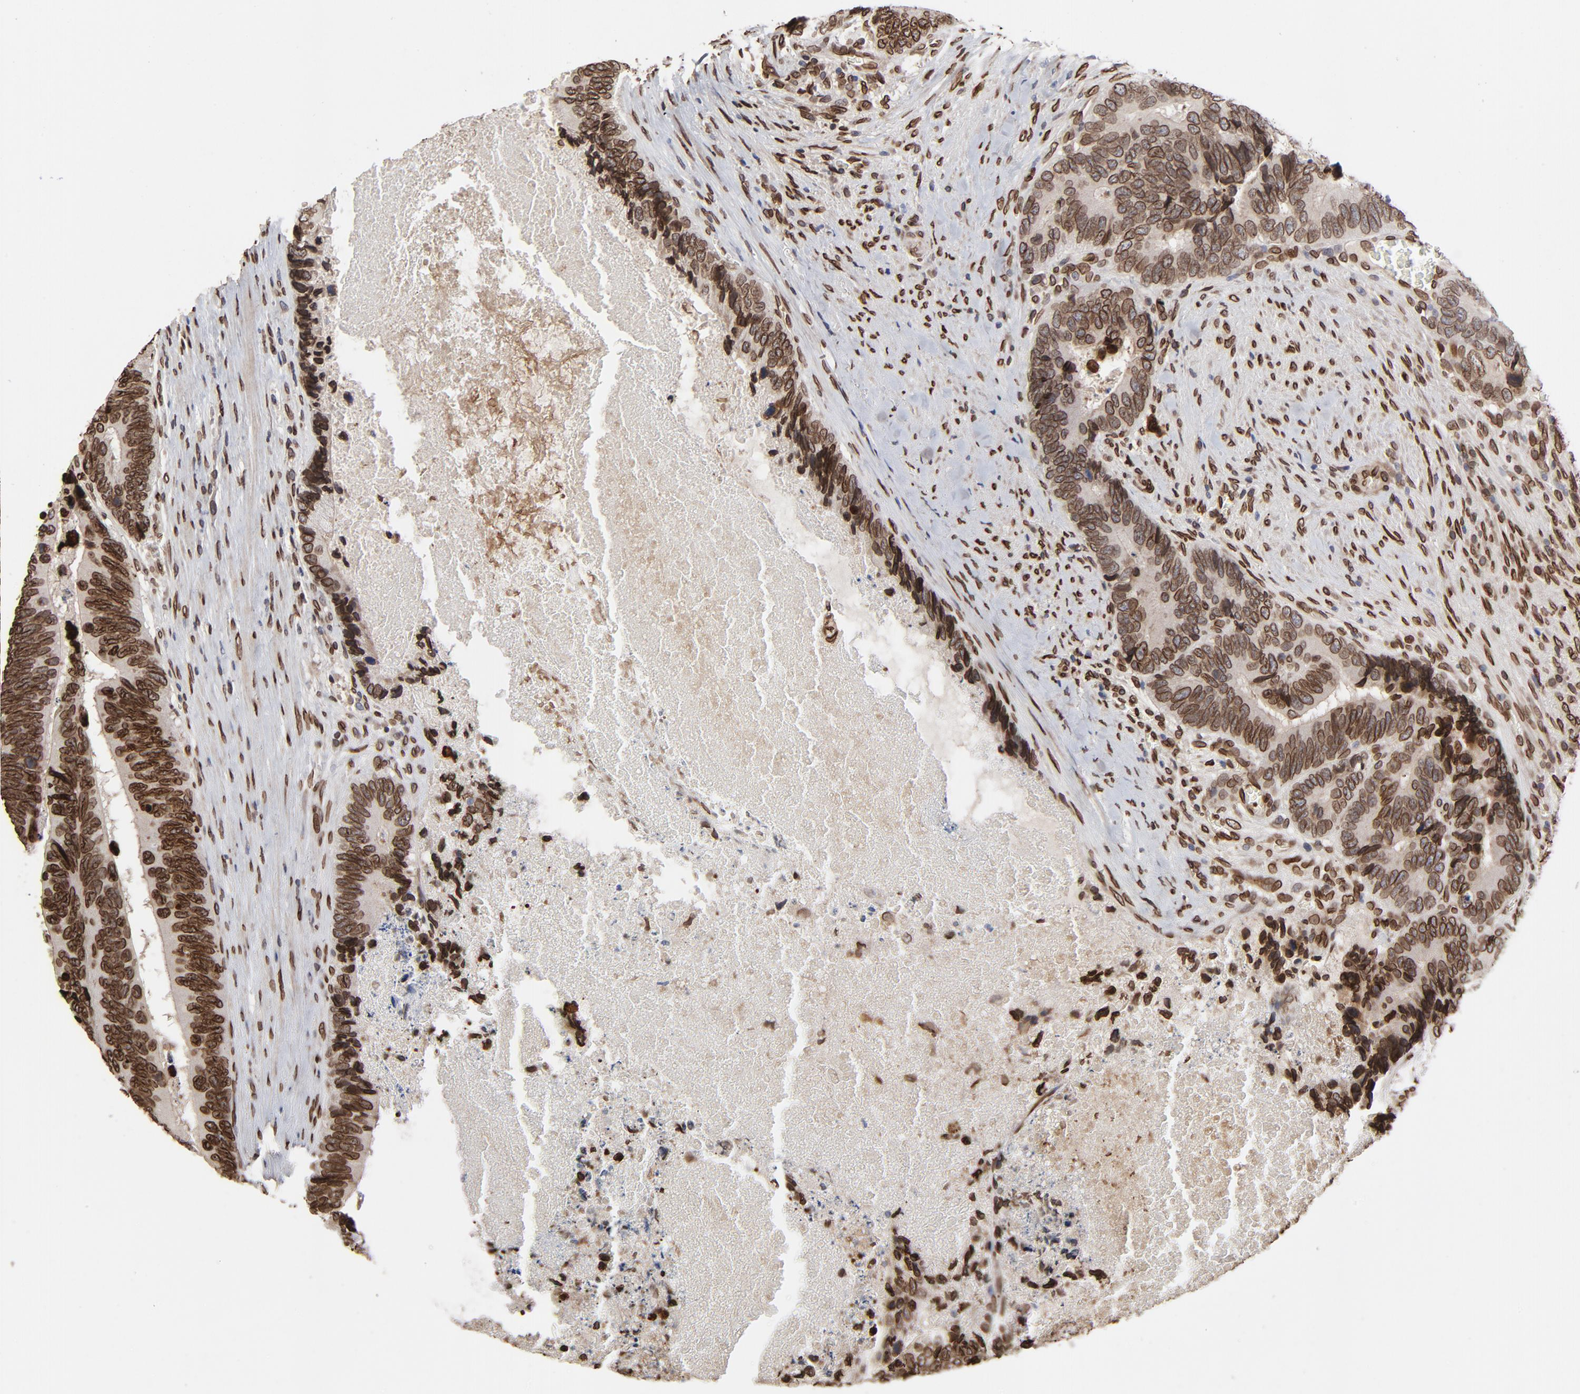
{"staining": {"intensity": "strong", "quantity": ">75%", "location": "cytoplasmic/membranous,nuclear"}, "tissue": "colorectal cancer", "cell_type": "Tumor cells", "image_type": "cancer", "snomed": [{"axis": "morphology", "description": "Adenocarcinoma, NOS"}, {"axis": "topography", "description": "Colon"}], "caption": "Adenocarcinoma (colorectal) stained for a protein (brown) displays strong cytoplasmic/membranous and nuclear positive staining in about >75% of tumor cells.", "gene": "LMNA", "patient": {"sex": "male", "age": 72}}